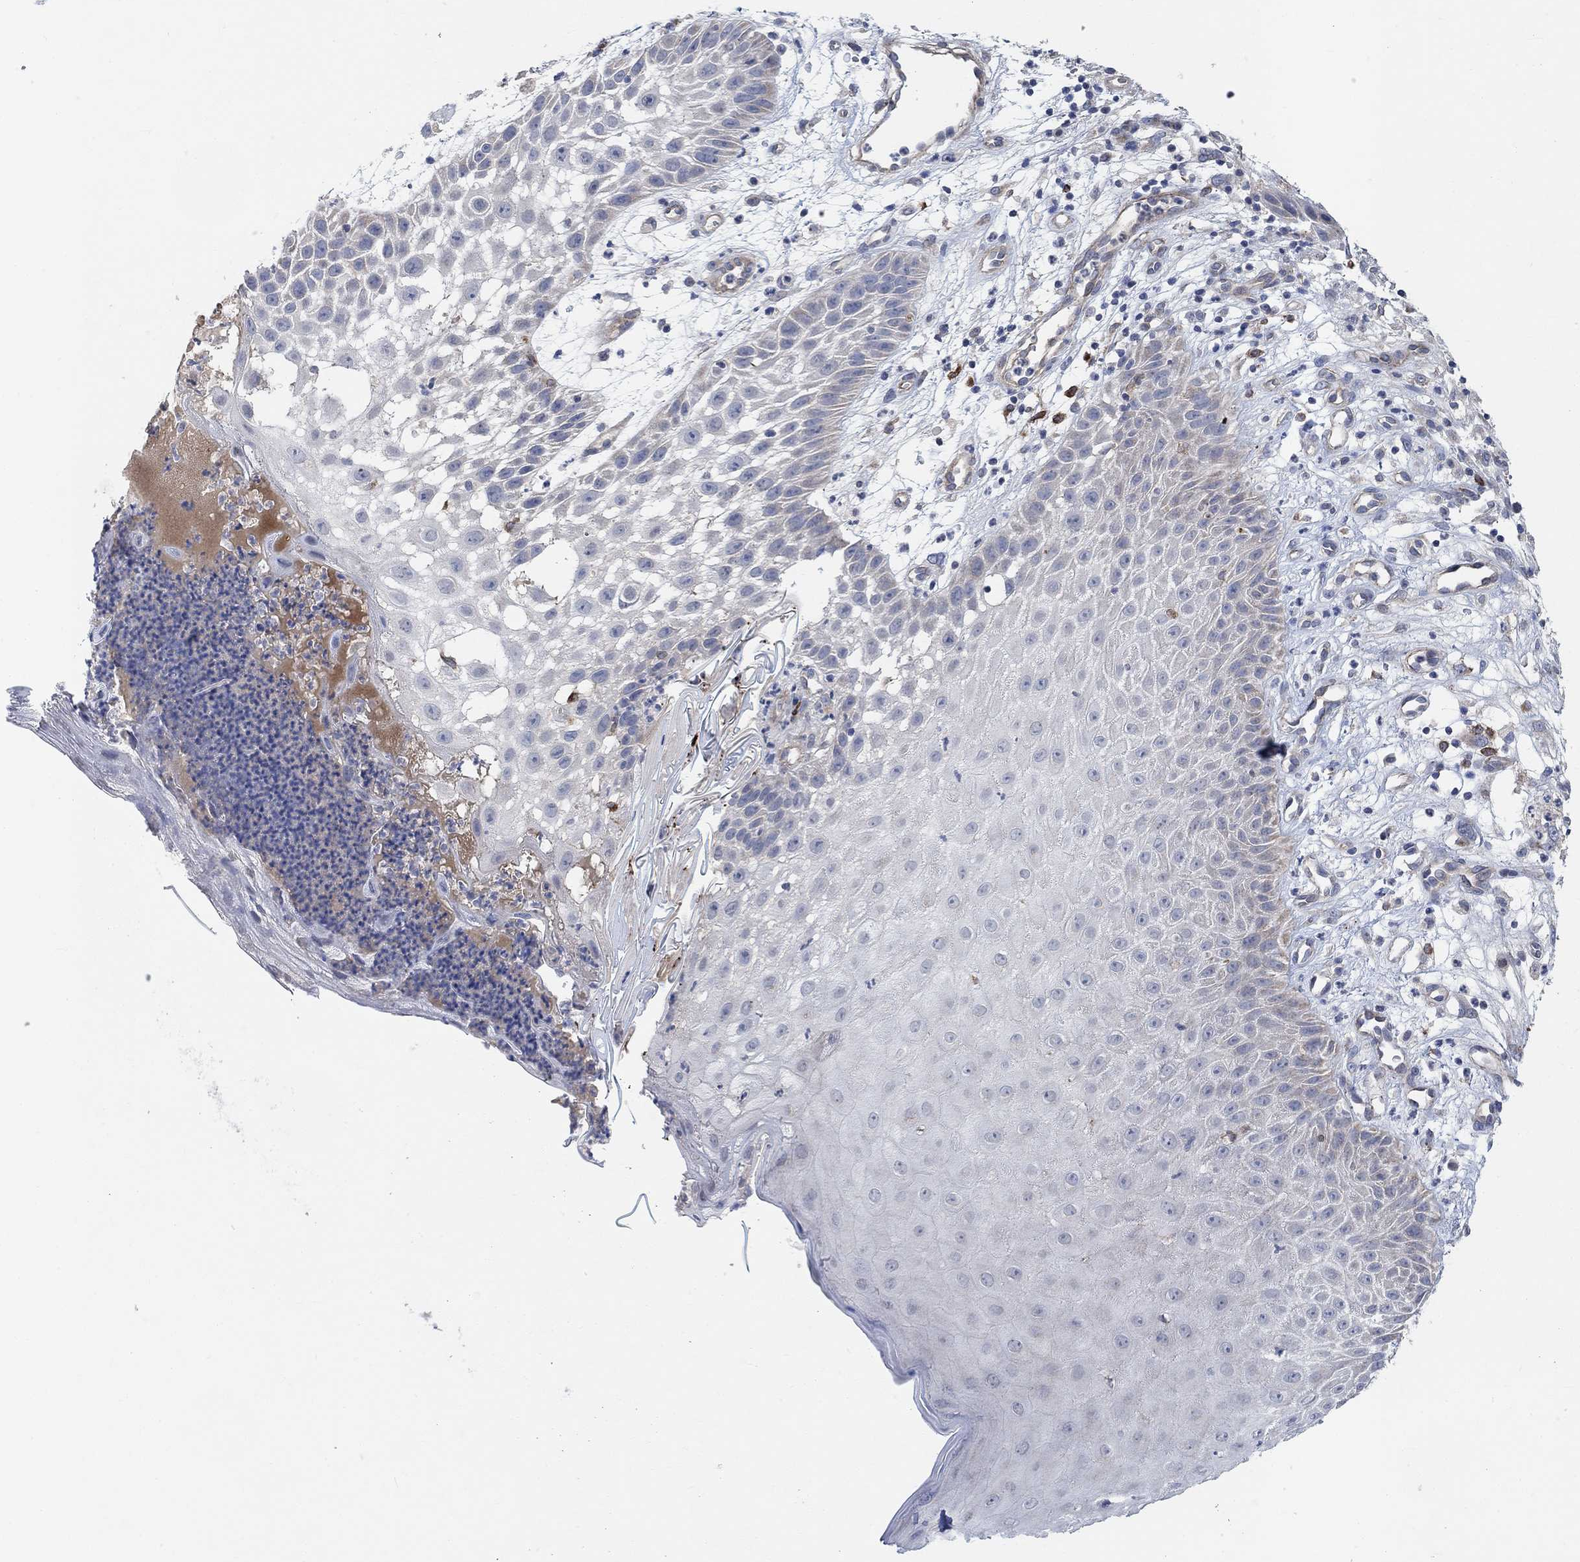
{"staining": {"intensity": "negative", "quantity": "none", "location": "none"}, "tissue": "skin cancer", "cell_type": "Tumor cells", "image_type": "cancer", "snomed": [{"axis": "morphology", "description": "Normal tissue, NOS"}, {"axis": "morphology", "description": "Squamous cell carcinoma, NOS"}, {"axis": "topography", "description": "Skin"}], "caption": "The IHC image has no significant staining in tumor cells of skin cancer (squamous cell carcinoma) tissue. (Brightfield microscopy of DAB immunohistochemistry at high magnification).", "gene": "HCRTR1", "patient": {"sex": "male", "age": 79}}